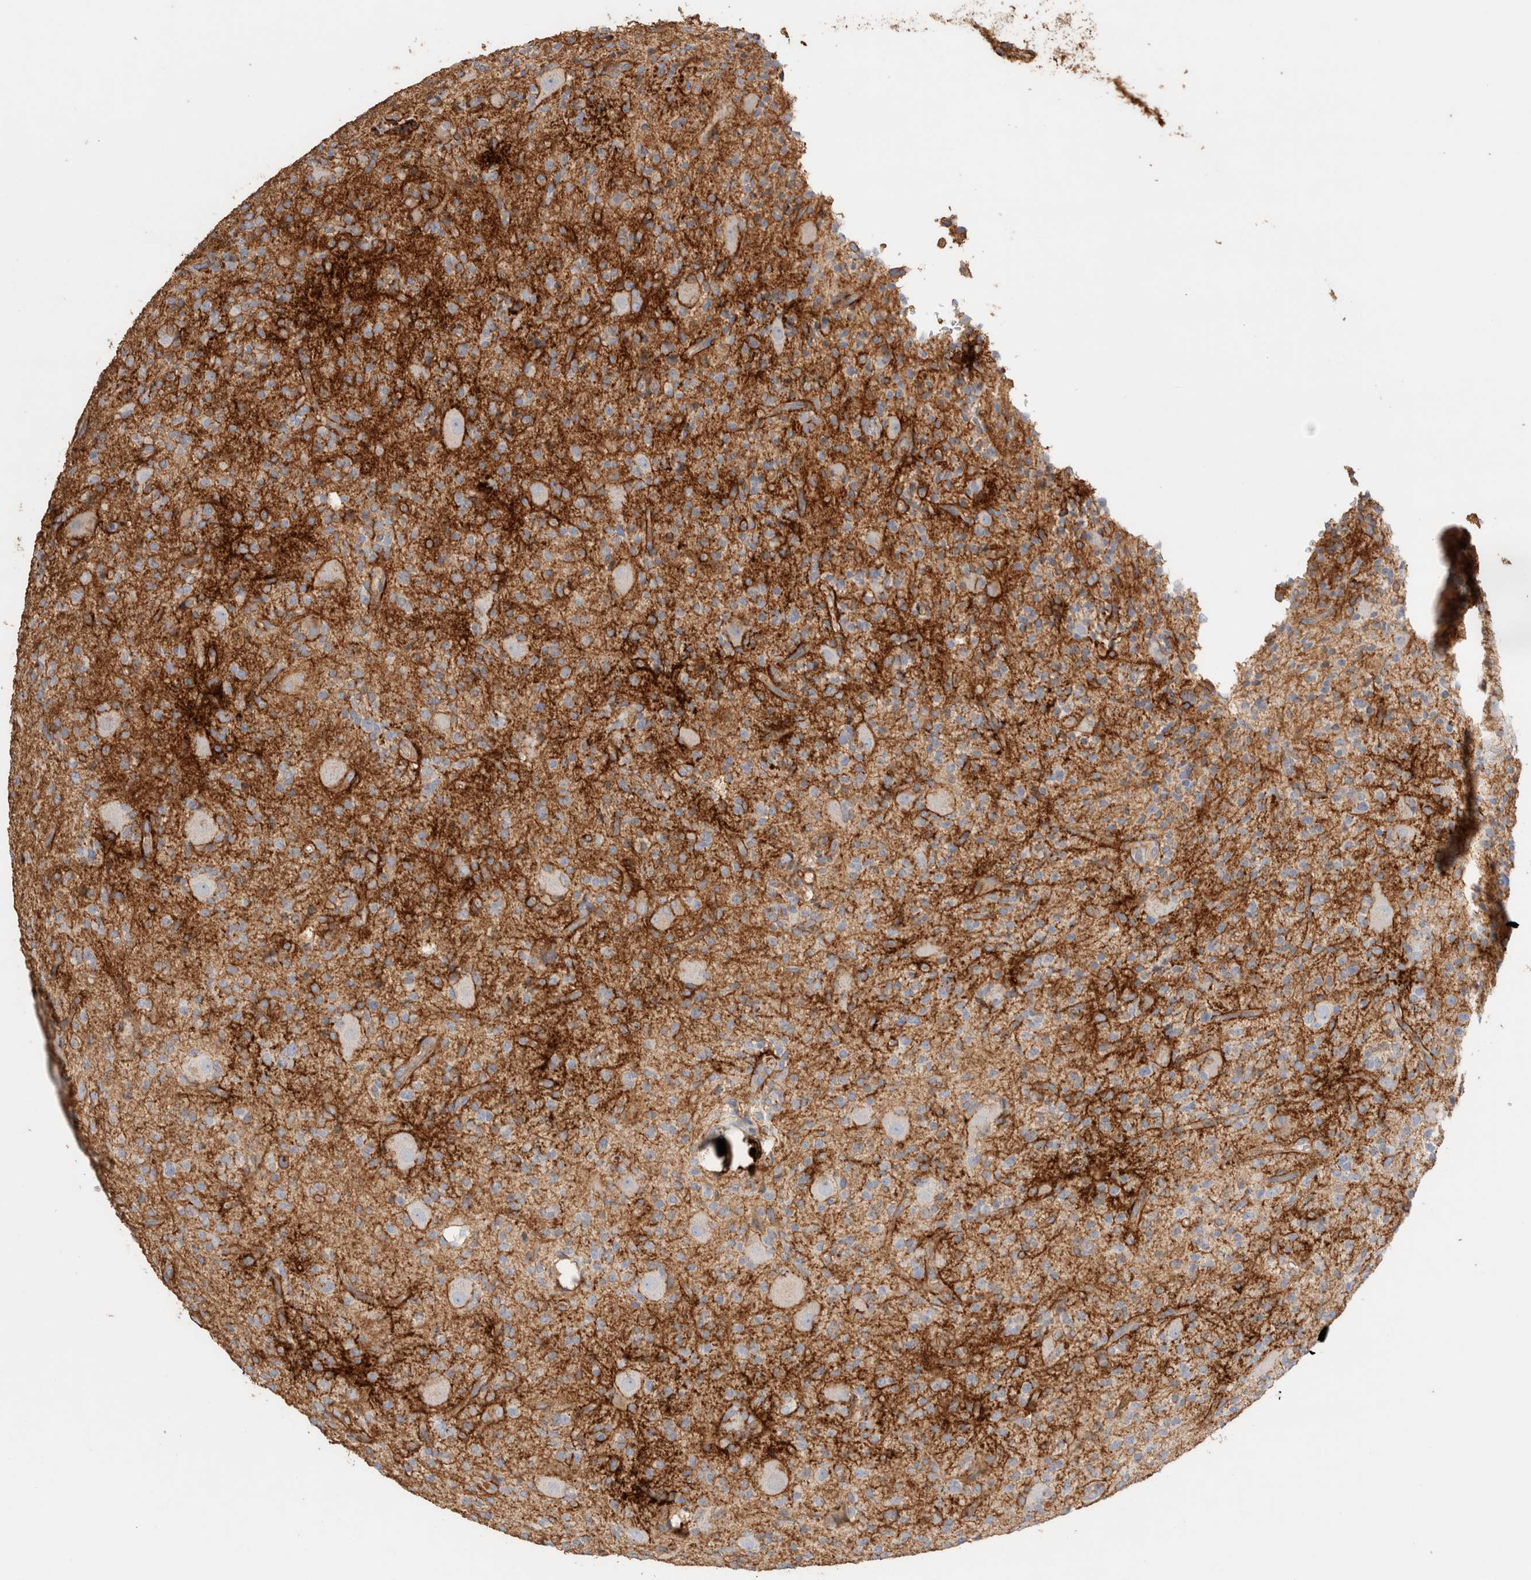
{"staining": {"intensity": "negative", "quantity": "none", "location": "none"}, "tissue": "glioma", "cell_type": "Tumor cells", "image_type": "cancer", "snomed": [{"axis": "morphology", "description": "Glioma, malignant, High grade"}, {"axis": "topography", "description": "Brain"}], "caption": "Immunohistochemical staining of malignant glioma (high-grade) demonstrates no significant expression in tumor cells. (DAB IHC with hematoxylin counter stain).", "gene": "PROS1", "patient": {"sex": "male", "age": 34}}